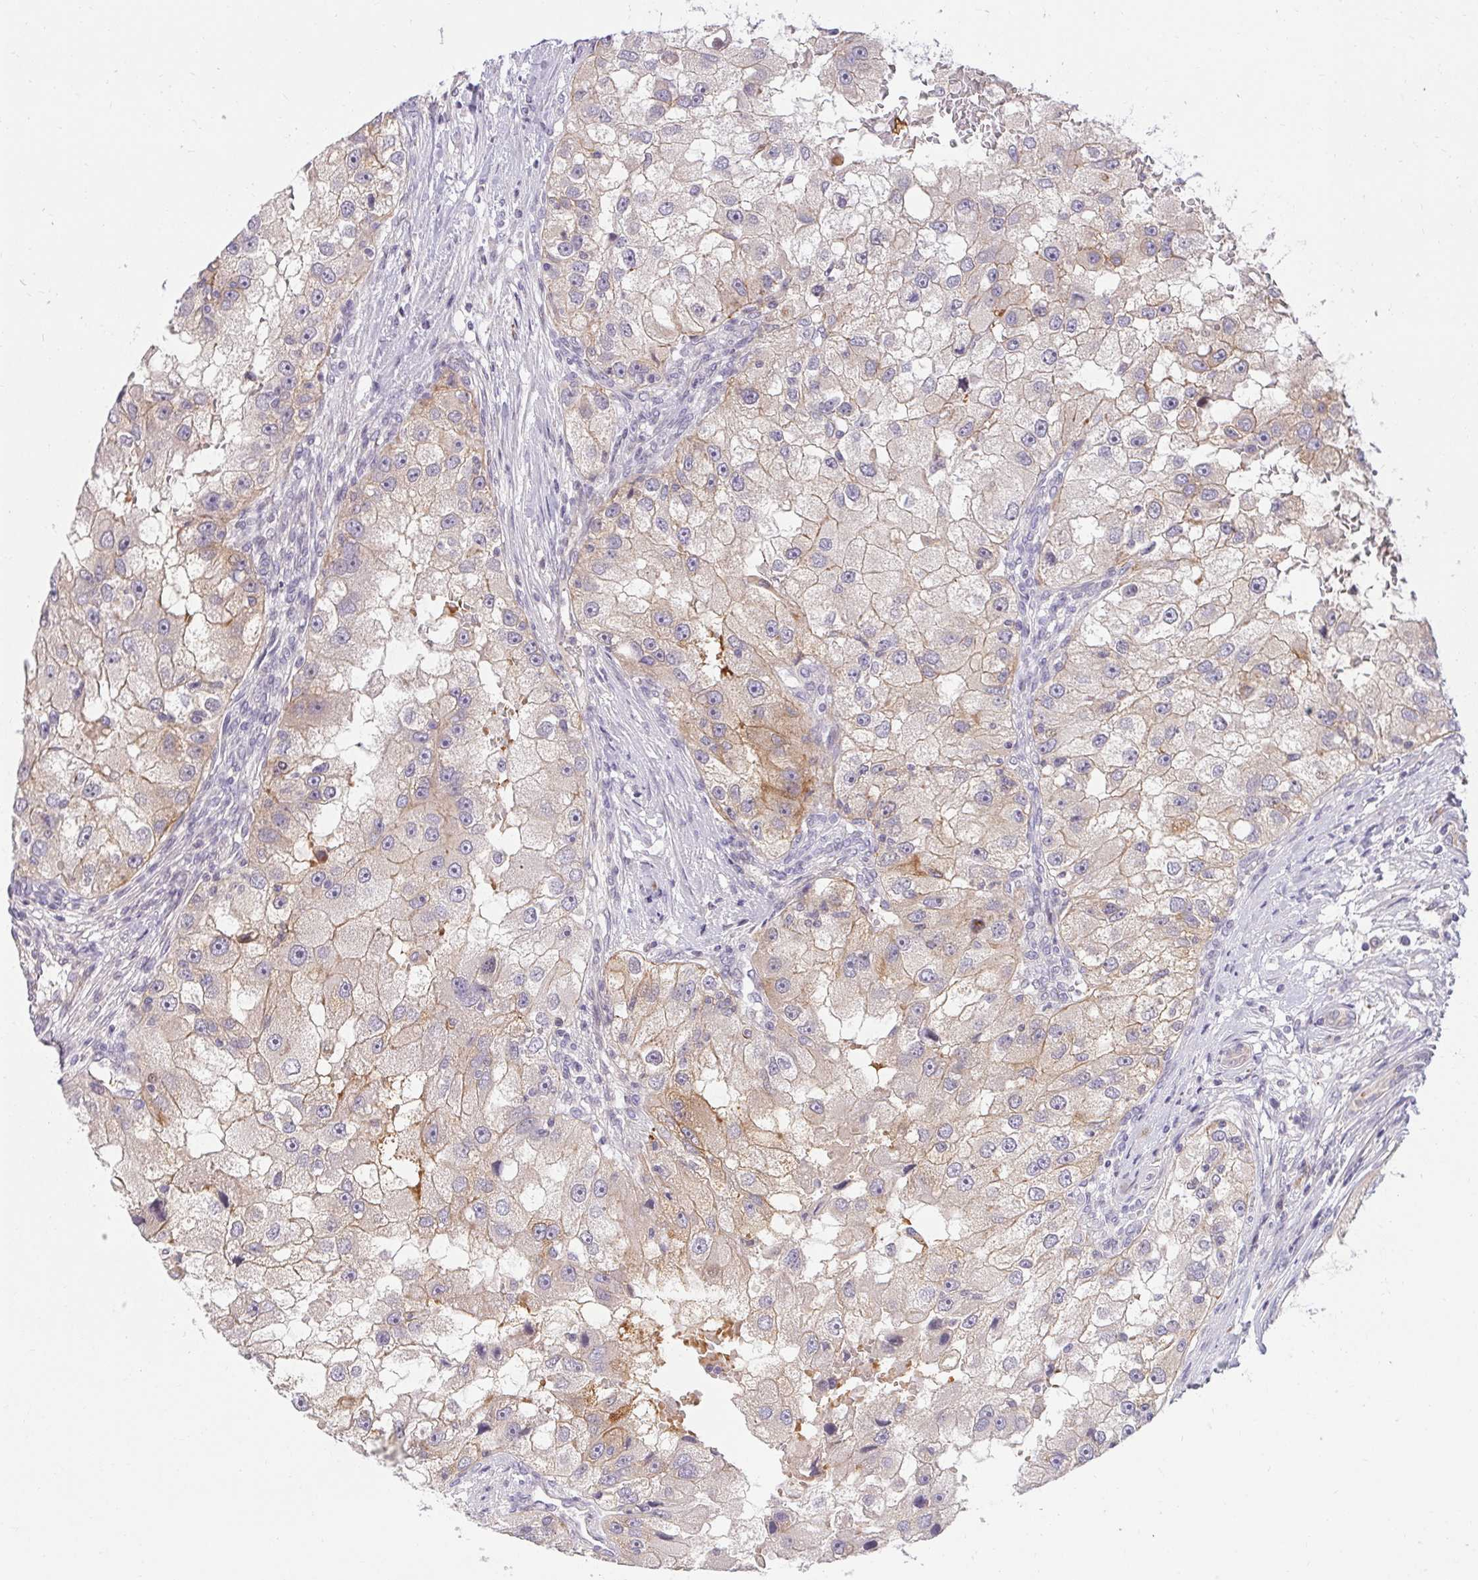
{"staining": {"intensity": "negative", "quantity": "none", "location": "none"}, "tissue": "renal cancer", "cell_type": "Tumor cells", "image_type": "cancer", "snomed": [{"axis": "morphology", "description": "Adenocarcinoma, NOS"}, {"axis": "topography", "description": "Kidney"}], "caption": "DAB (3,3'-diaminobenzidine) immunohistochemical staining of adenocarcinoma (renal) reveals no significant positivity in tumor cells. Brightfield microscopy of immunohistochemistry stained with DAB (3,3'-diaminobenzidine) (brown) and hematoxylin (blue), captured at high magnification.", "gene": "TMEM52B", "patient": {"sex": "male", "age": 63}}